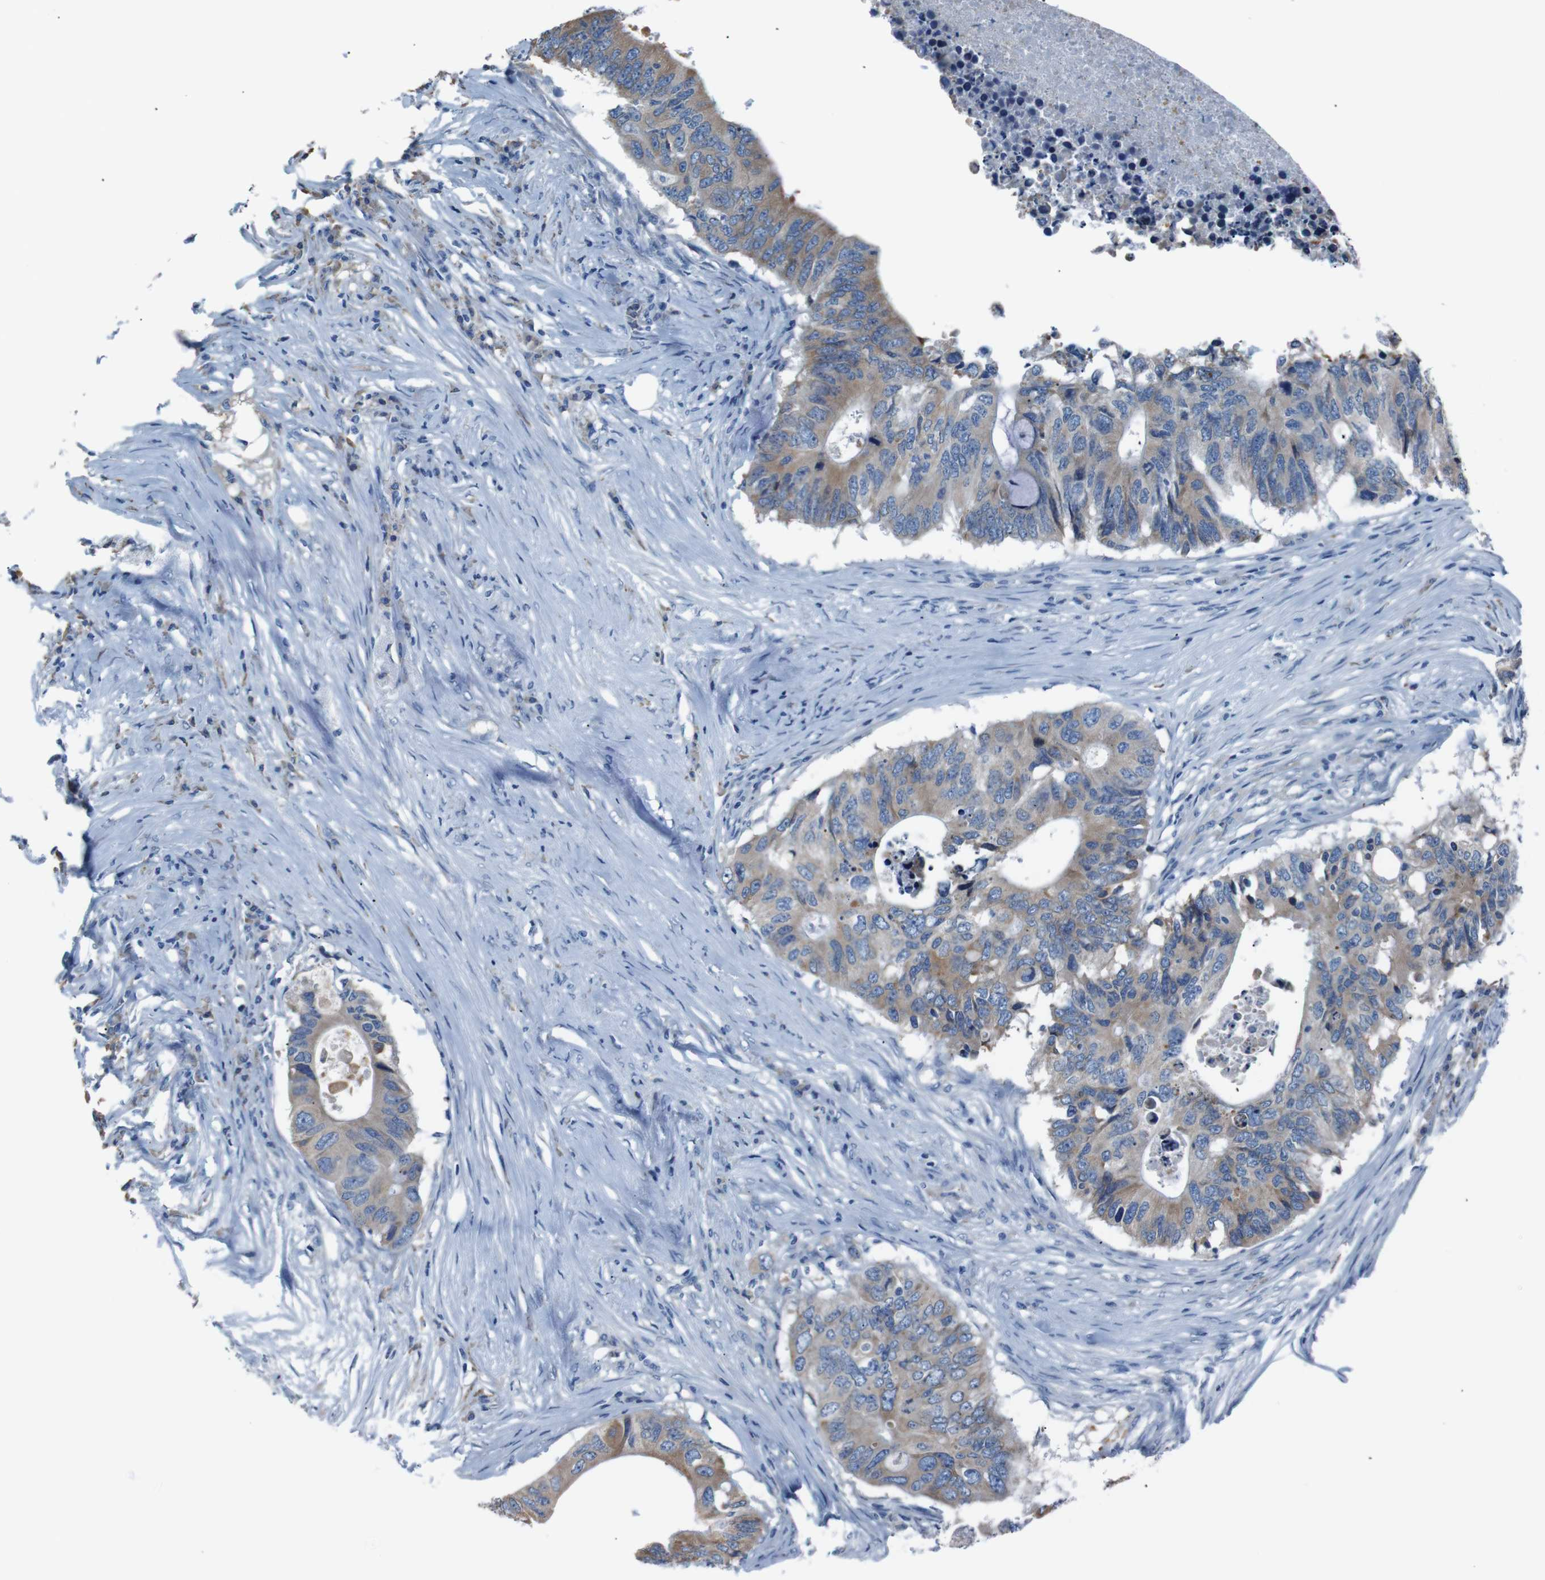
{"staining": {"intensity": "moderate", "quantity": ">75%", "location": "cytoplasmic/membranous"}, "tissue": "colorectal cancer", "cell_type": "Tumor cells", "image_type": "cancer", "snomed": [{"axis": "morphology", "description": "Adenocarcinoma, NOS"}, {"axis": "topography", "description": "Colon"}], "caption": "Human colorectal cancer (adenocarcinoma) stained for a protein (brown) shows moderate cytoplasmic/membranous positive expression in approximately >75% of tumor cells.", "gene": "SIGMAR1", "patient": {"sex": "male", "age": 71}}